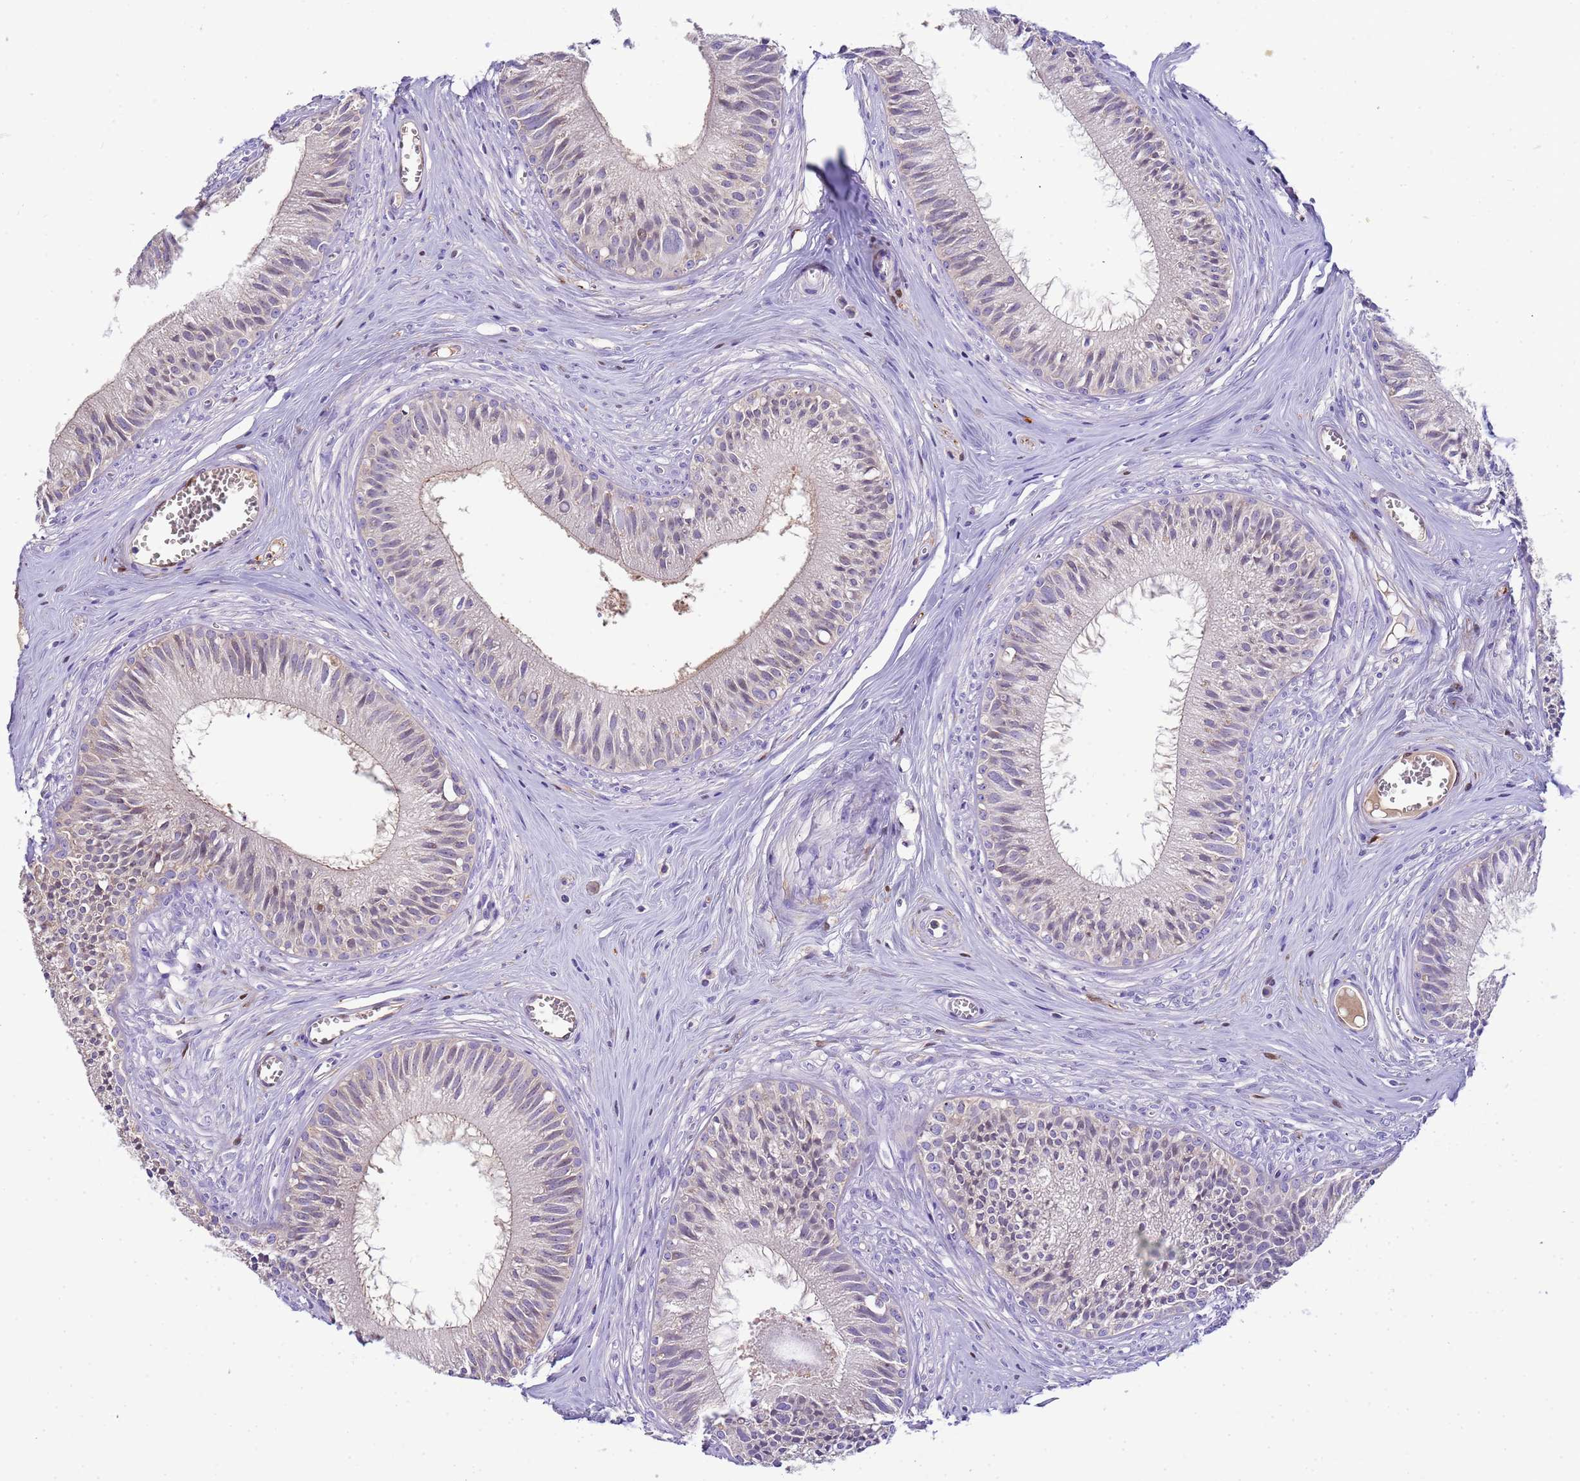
{"staining": {"intensity": "moderate", "quantity": "25%-75%", "location": "cytoplasmic/membranous"}, "tissue": "epididymis", "cell_type": "Glandular cells", "image_type": "normal", "snomed": [{"axis": "morphology", "description": "Normal tissue, NOS"}, {"axis": "topography", "description": "Epididymis"}], "caption": "Protein analysis of normal epididymis displays moderate cytoplasmic/membranous staining in about 25%-75% of glandular cells. Nuclei are stained in blue.", "gene": "PLCXD3", "patient": {"sex": "male", "age": 36}}